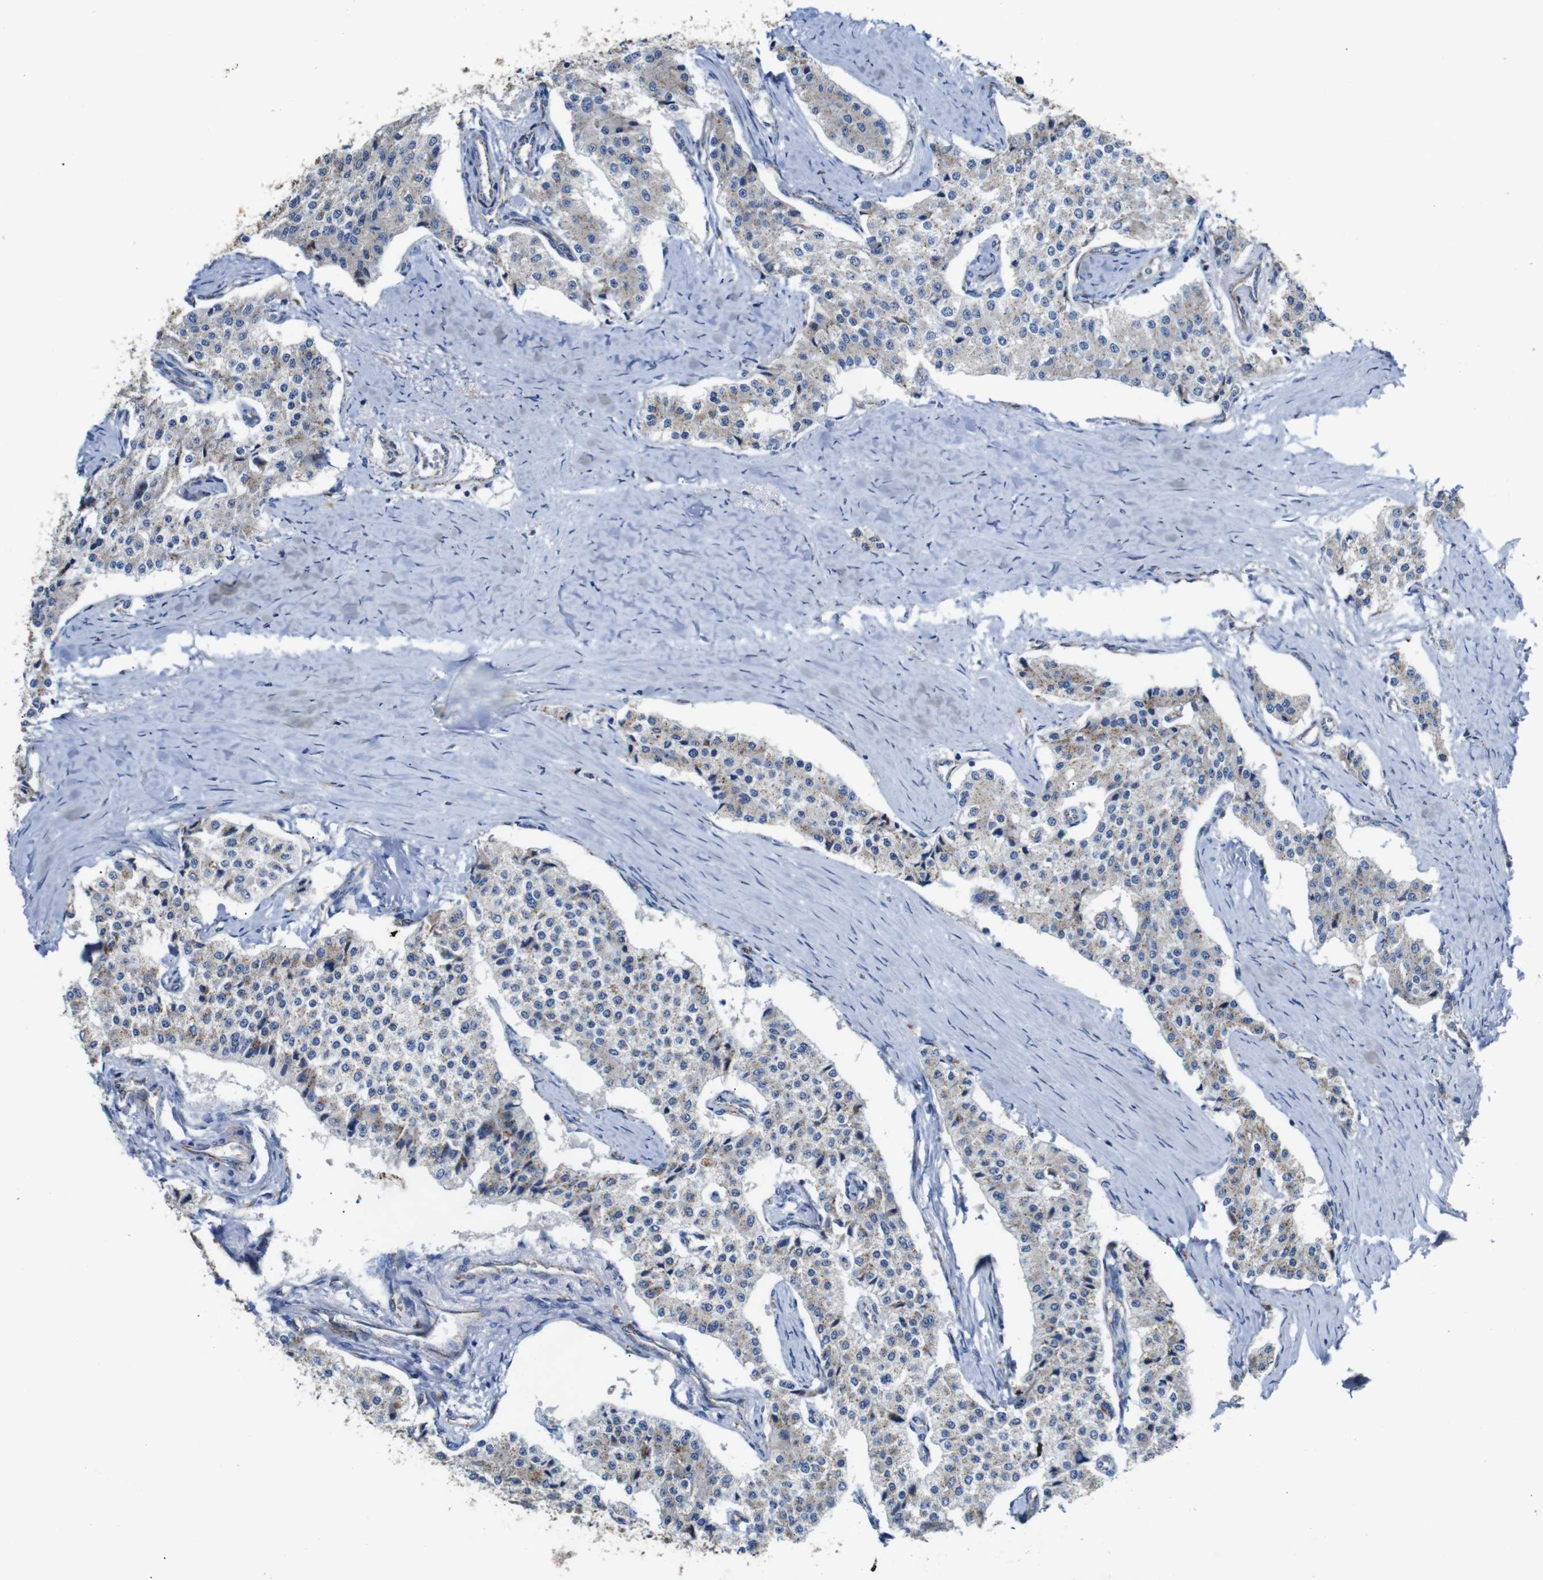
{"staining": {"intensity": "weak", "quantity": "25%-75%", "location": "cytoplasmic/membranous"}, "tissue": "carcinoid", "cell_type": "Tumor cells", "image_type": "cancer", "snomed": [{"axis": "morphology", "description": "Carcinoid, malignant, NOS"}, {"axis": "topography", "description": "Colon"}], "caption": "IHC histopathology image of neoplastic tissue: human malignant carcinoid stained using immunohistochemistry shows low levels of weak protein expression localized specifically in the cytoplasmic/membranous of tumor cells, appearing as a cytoplasmic/membranous brown color.", "gene": "NHLRC3", "patient": {"sex": "female", "age": 52}}